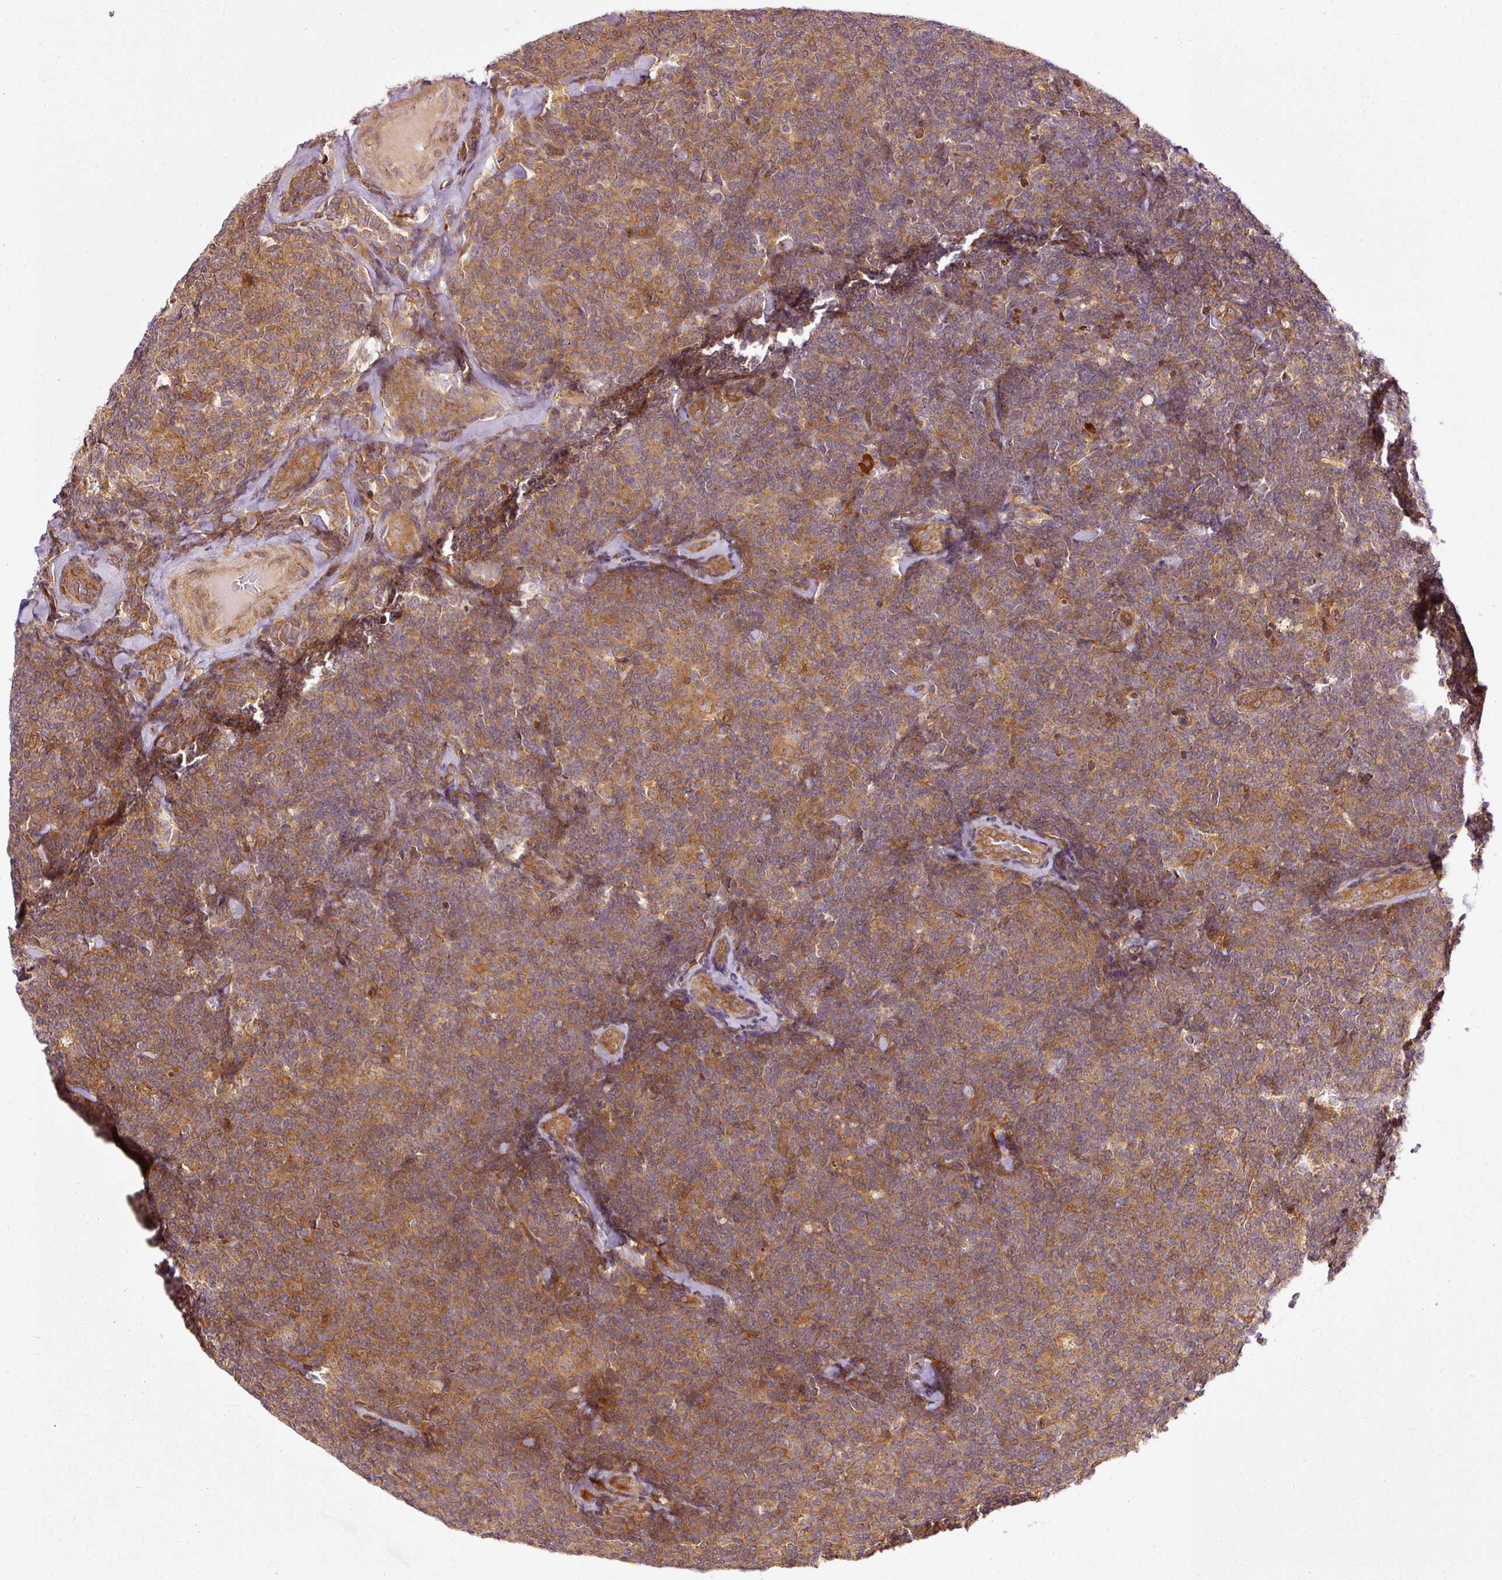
{"staining": {"intensity": "moderate", "quantity": ">75%", "location": "cytoplasmic/membranous"}, "tissue": "lymphoma", "cell_type": "Tumor cells", "image_type": "cancer", "snomed": [{"axis": "morphology", "description": "Malignant lymphoma, non-Hodgkin's type, Low grade"}, {"axis": "topography", "description": "Lymph node"}], "caption": "The immunohistochemical stain labels moderate cytoplasmic/membranous expression in tumor cells of lymphoma tissue.", "gene": "MIF4GD", "patient": {"sex": "female", "age": 56}}